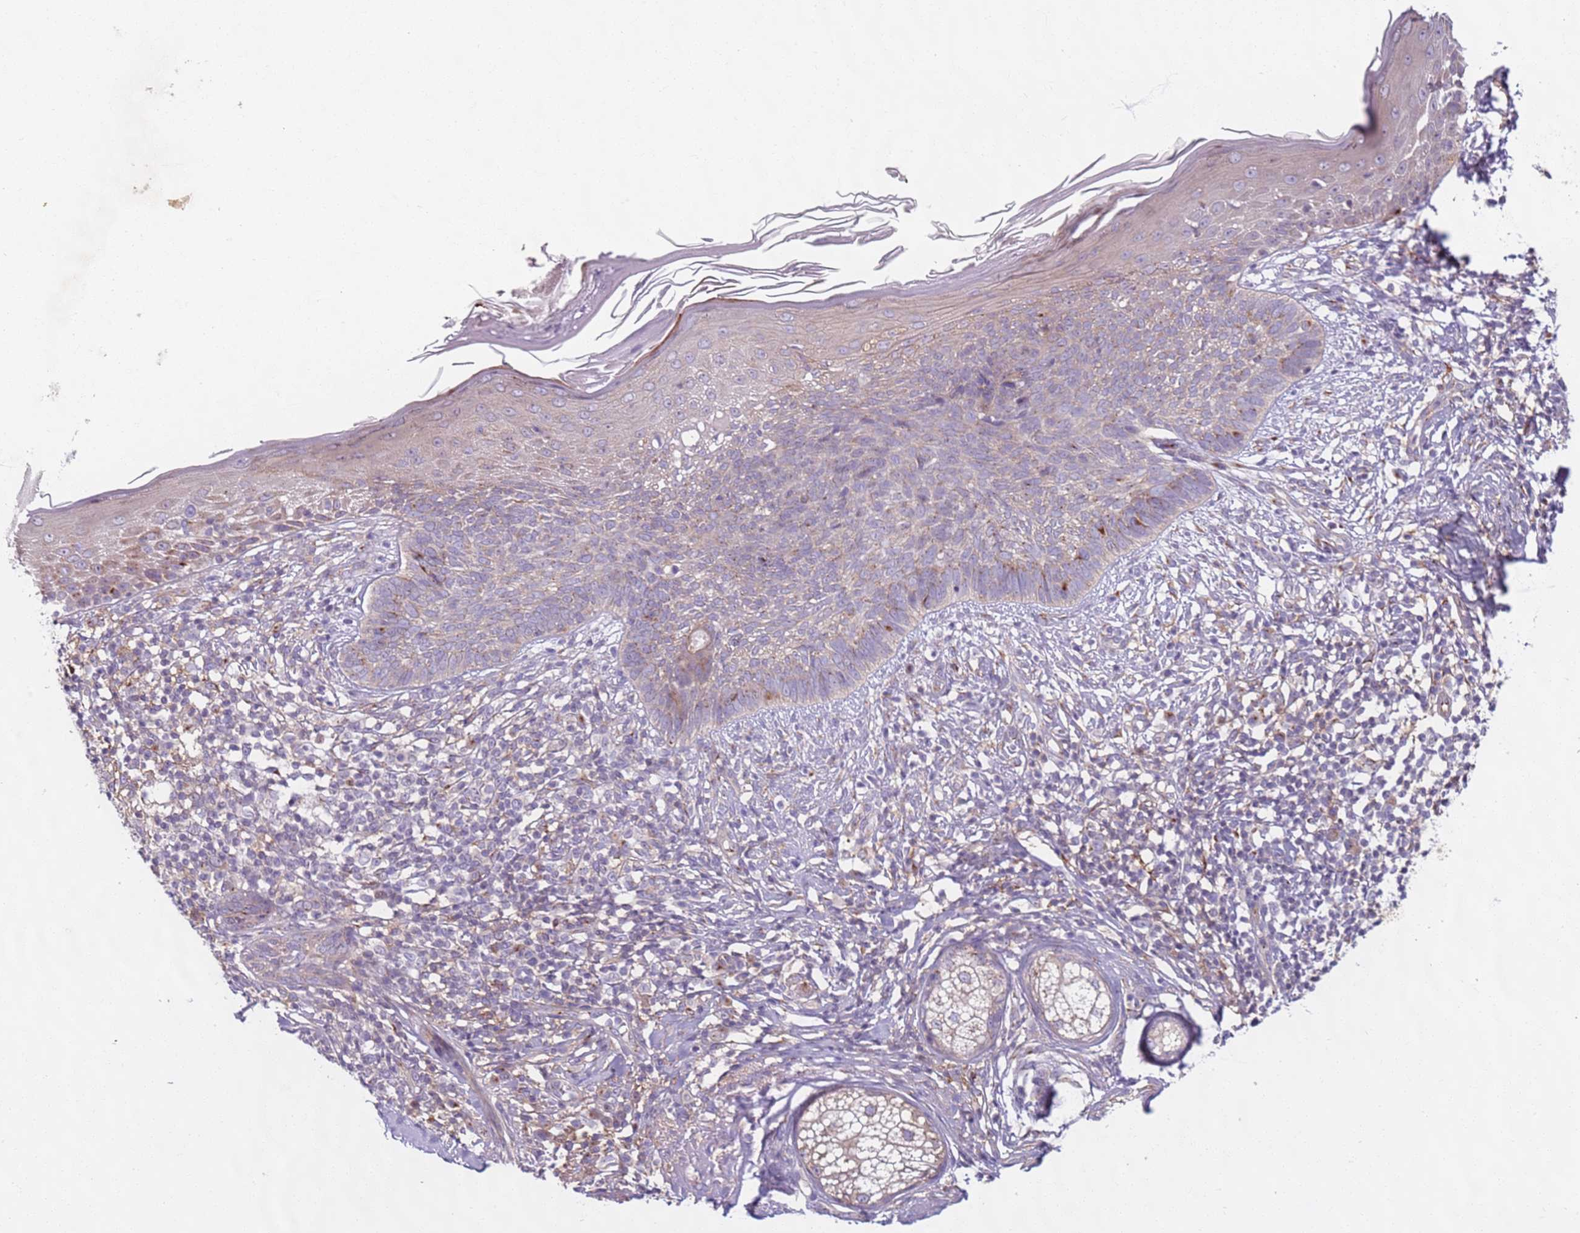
{"staining": {"intensity": "moderate", "quantity": "<25%", "location": "cytoplasmic/membranous"}, "tissue": "skin cancer", "cell_type": "Tumor cells", "image_type": "cancer", "snomed": [{"axis": "morphology", "description": "Basal cell carcinoma"}, {"axis": "topography", "description": "Skin"}], "caption": "Skin basal cell carcinoma tissue reveals moderate cytoplasmic/membranous positivity in approximately <25% of tumor cells, visualized by immunohistochemistry.", "gene": "AKTIP", "patient": {"sex": "male", "age": 73}}